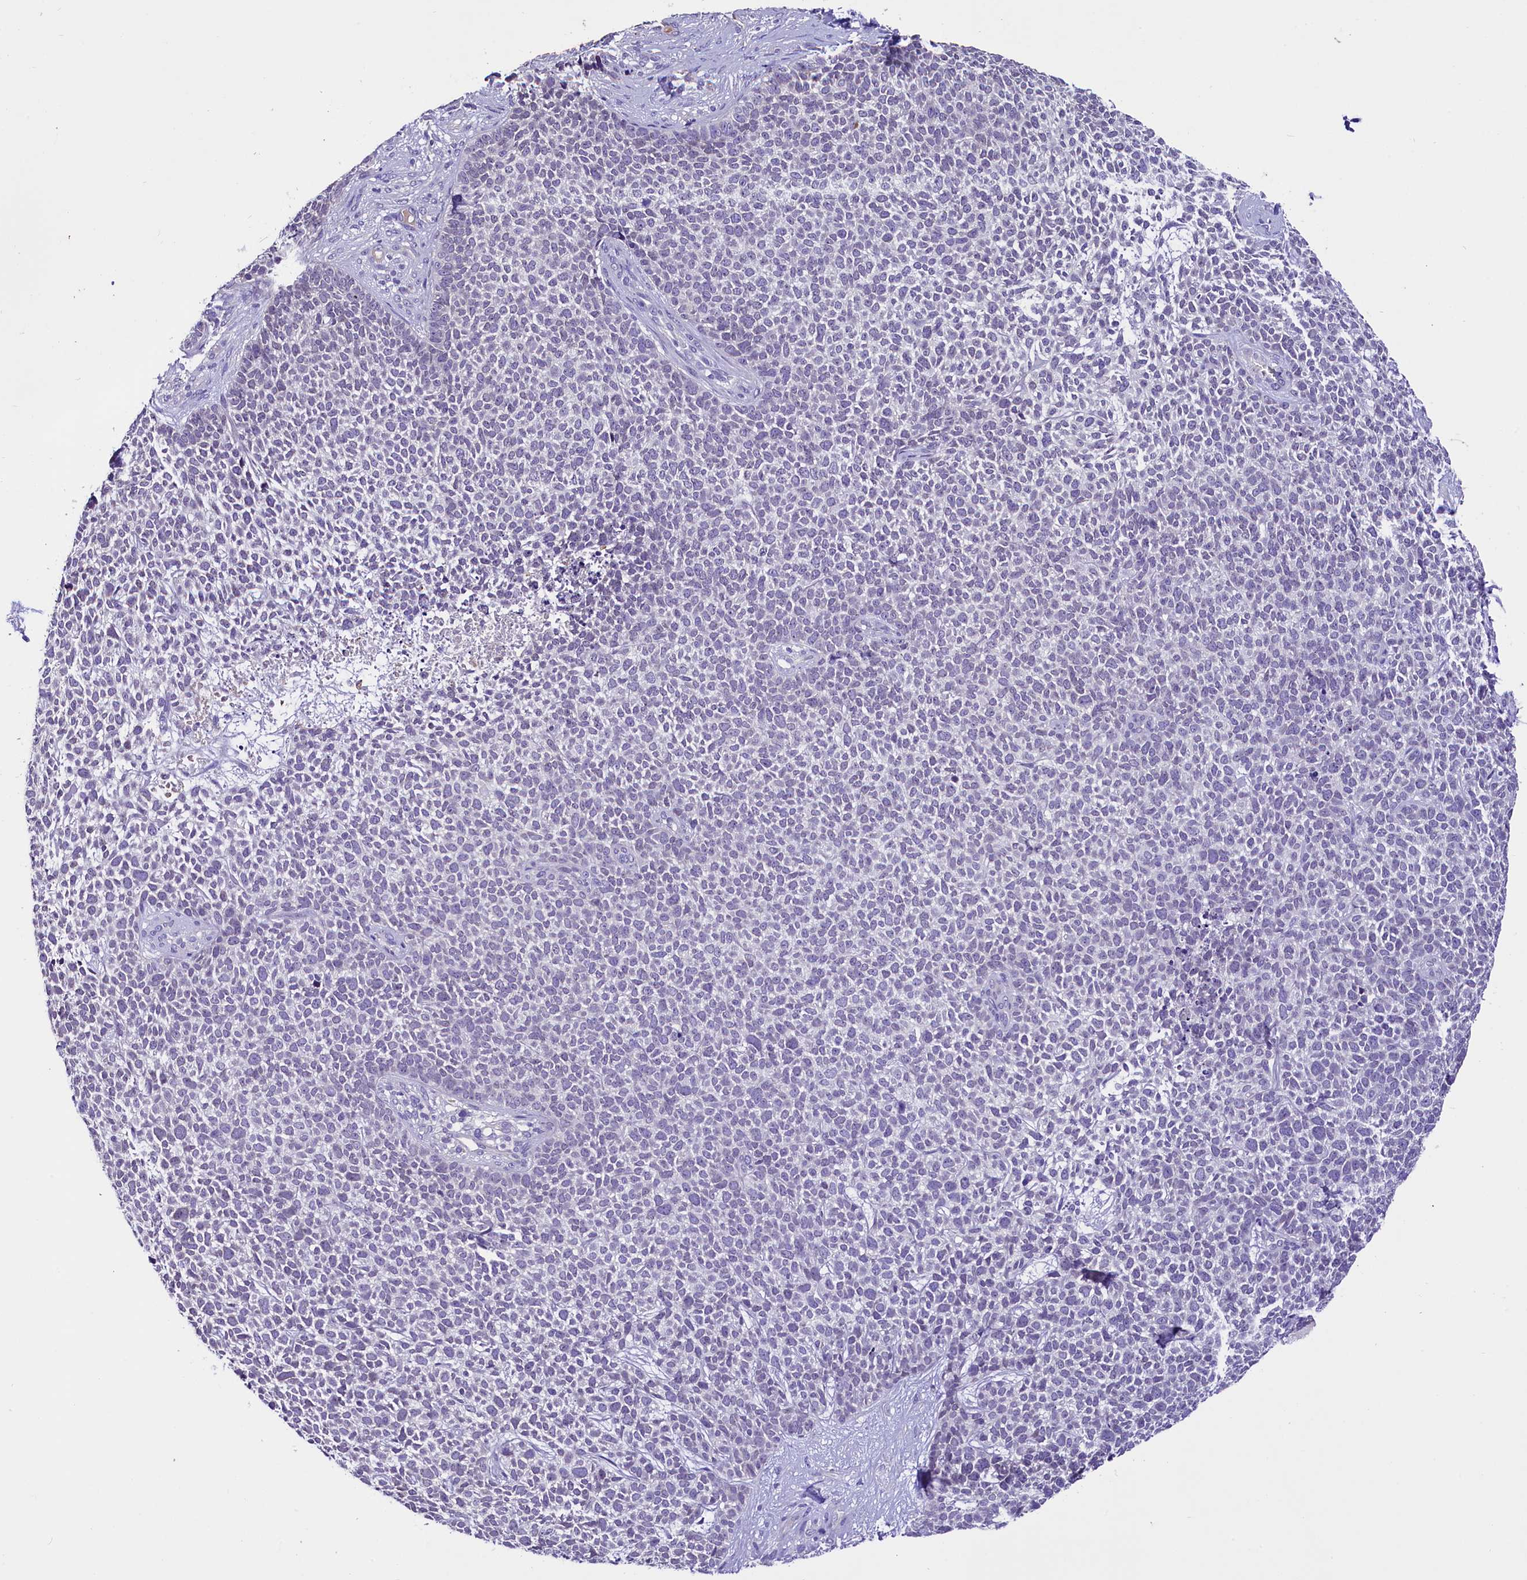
{"staining": {"intensity": "negative", "quantity": "none", "location": "none"}, "tissue": "skin cancer", "cell_type": "Tumor cells", "image_type": "cancer", "snomed": [{"axis": "morphology", "description": "Basal cell carcinoma"}, {"axis": "topography", "description": "Skin"}], "caption": "High power microscopy image of an immunohistochemistry (IHC) histopathology image of skin cancer, revealing no significant positivity in tumor cells. Brightfield microscopy of IHC stained with DAB (brown) and hematoxylin (blue), captured at high magnification.", "gene": "MEX3B", "patient": {"sex": "female", "age": 84}}